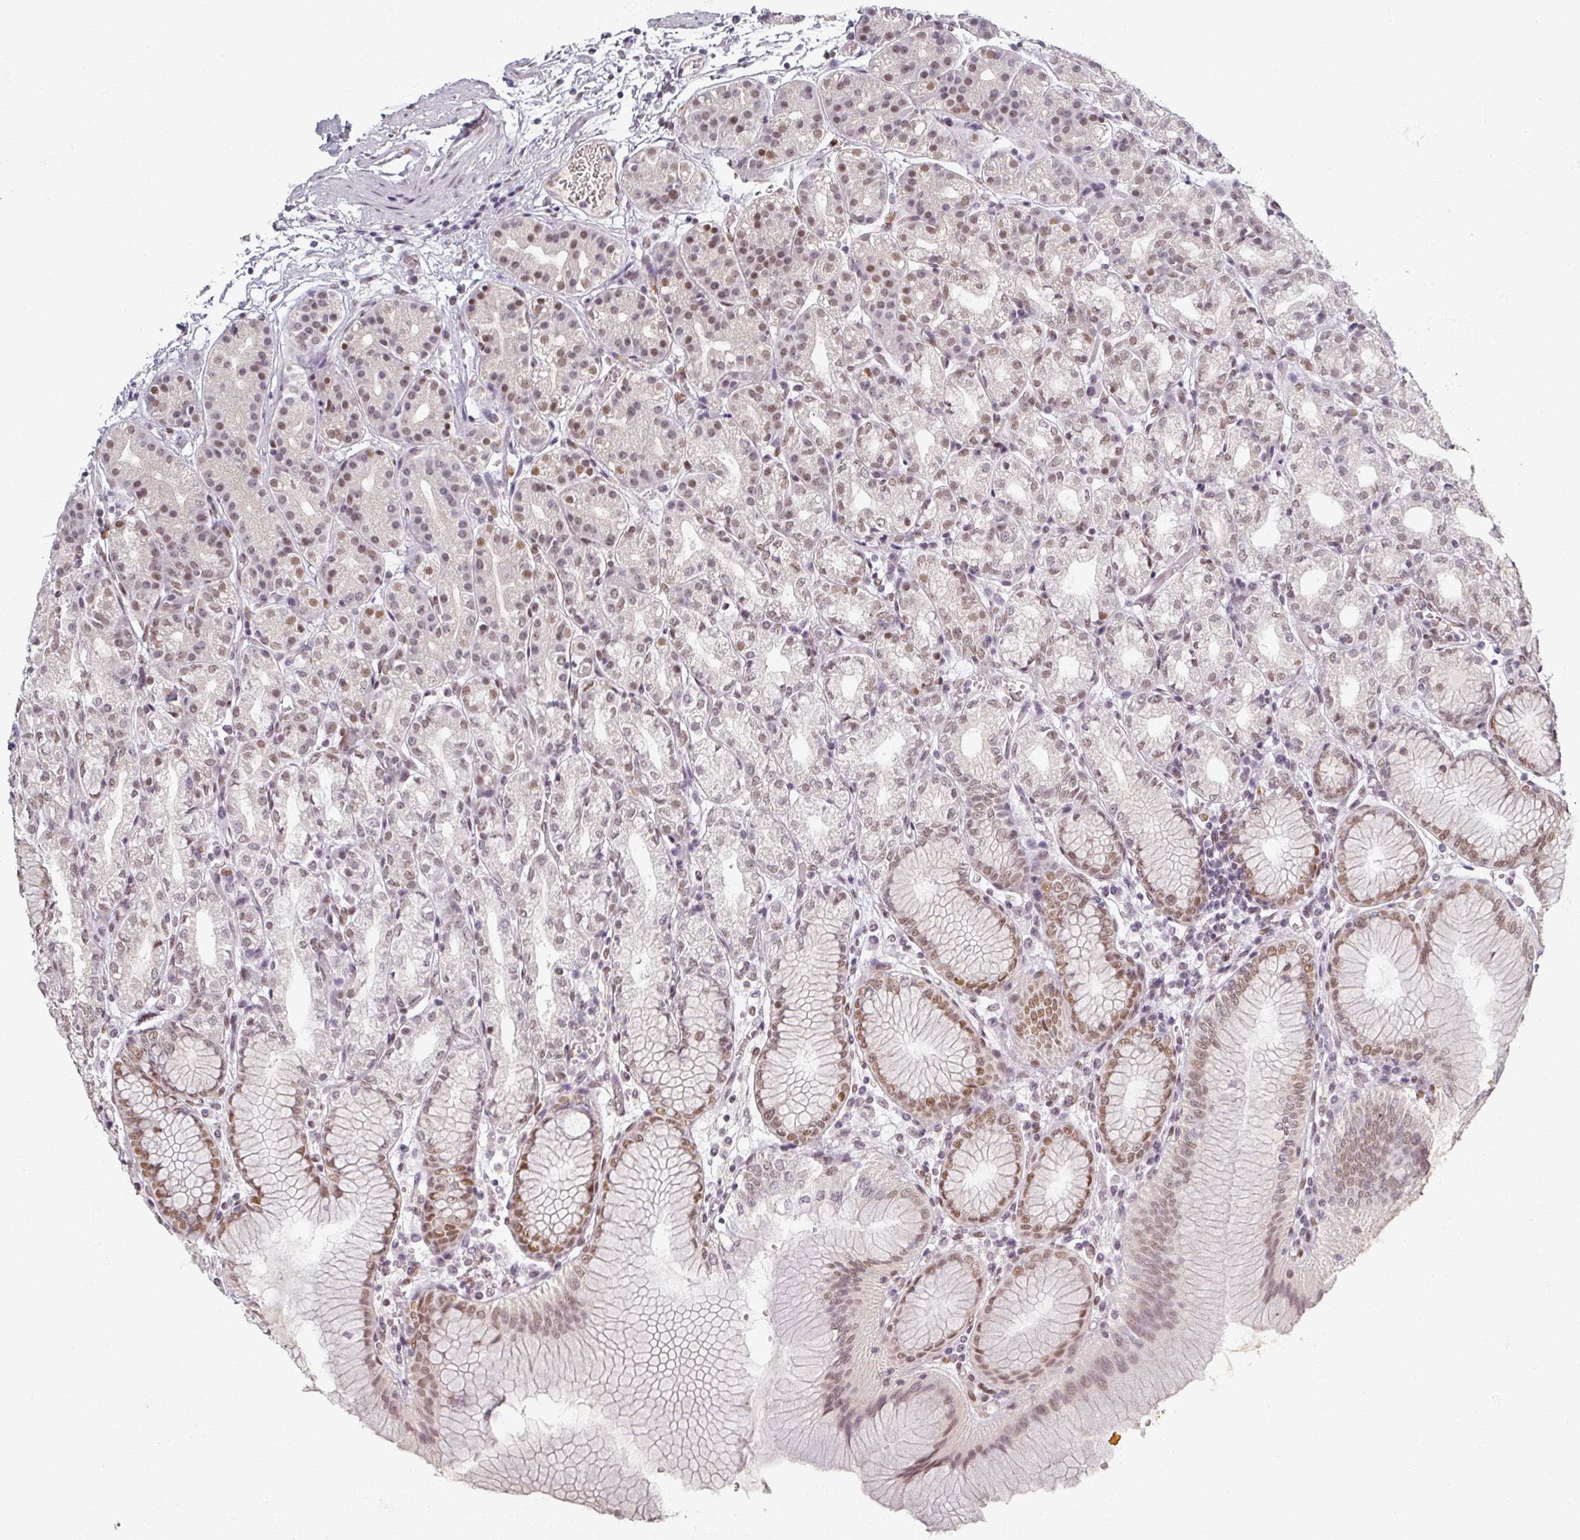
{"staining": {"intensity": "moderate", "quantity": "25%-75%", "location": "nuclear"}, "tissue": "stomach", "cell_type": "Glandular cells", "image_type": "normal", "snomed": [{"axis": "morphology", "description": "Normal tissue, NOS"}, {"axis": "topography", "description": "Stomach"}], "caption": "Glandular cells exhibit medium levels of moderate nuclear expression in about 25%-75% of cells in benign stomach. (IHC, brightfield microscopy, high magnification).", "gene": "RIPOR3", "patient": {"sex": "female", "age": 57}}